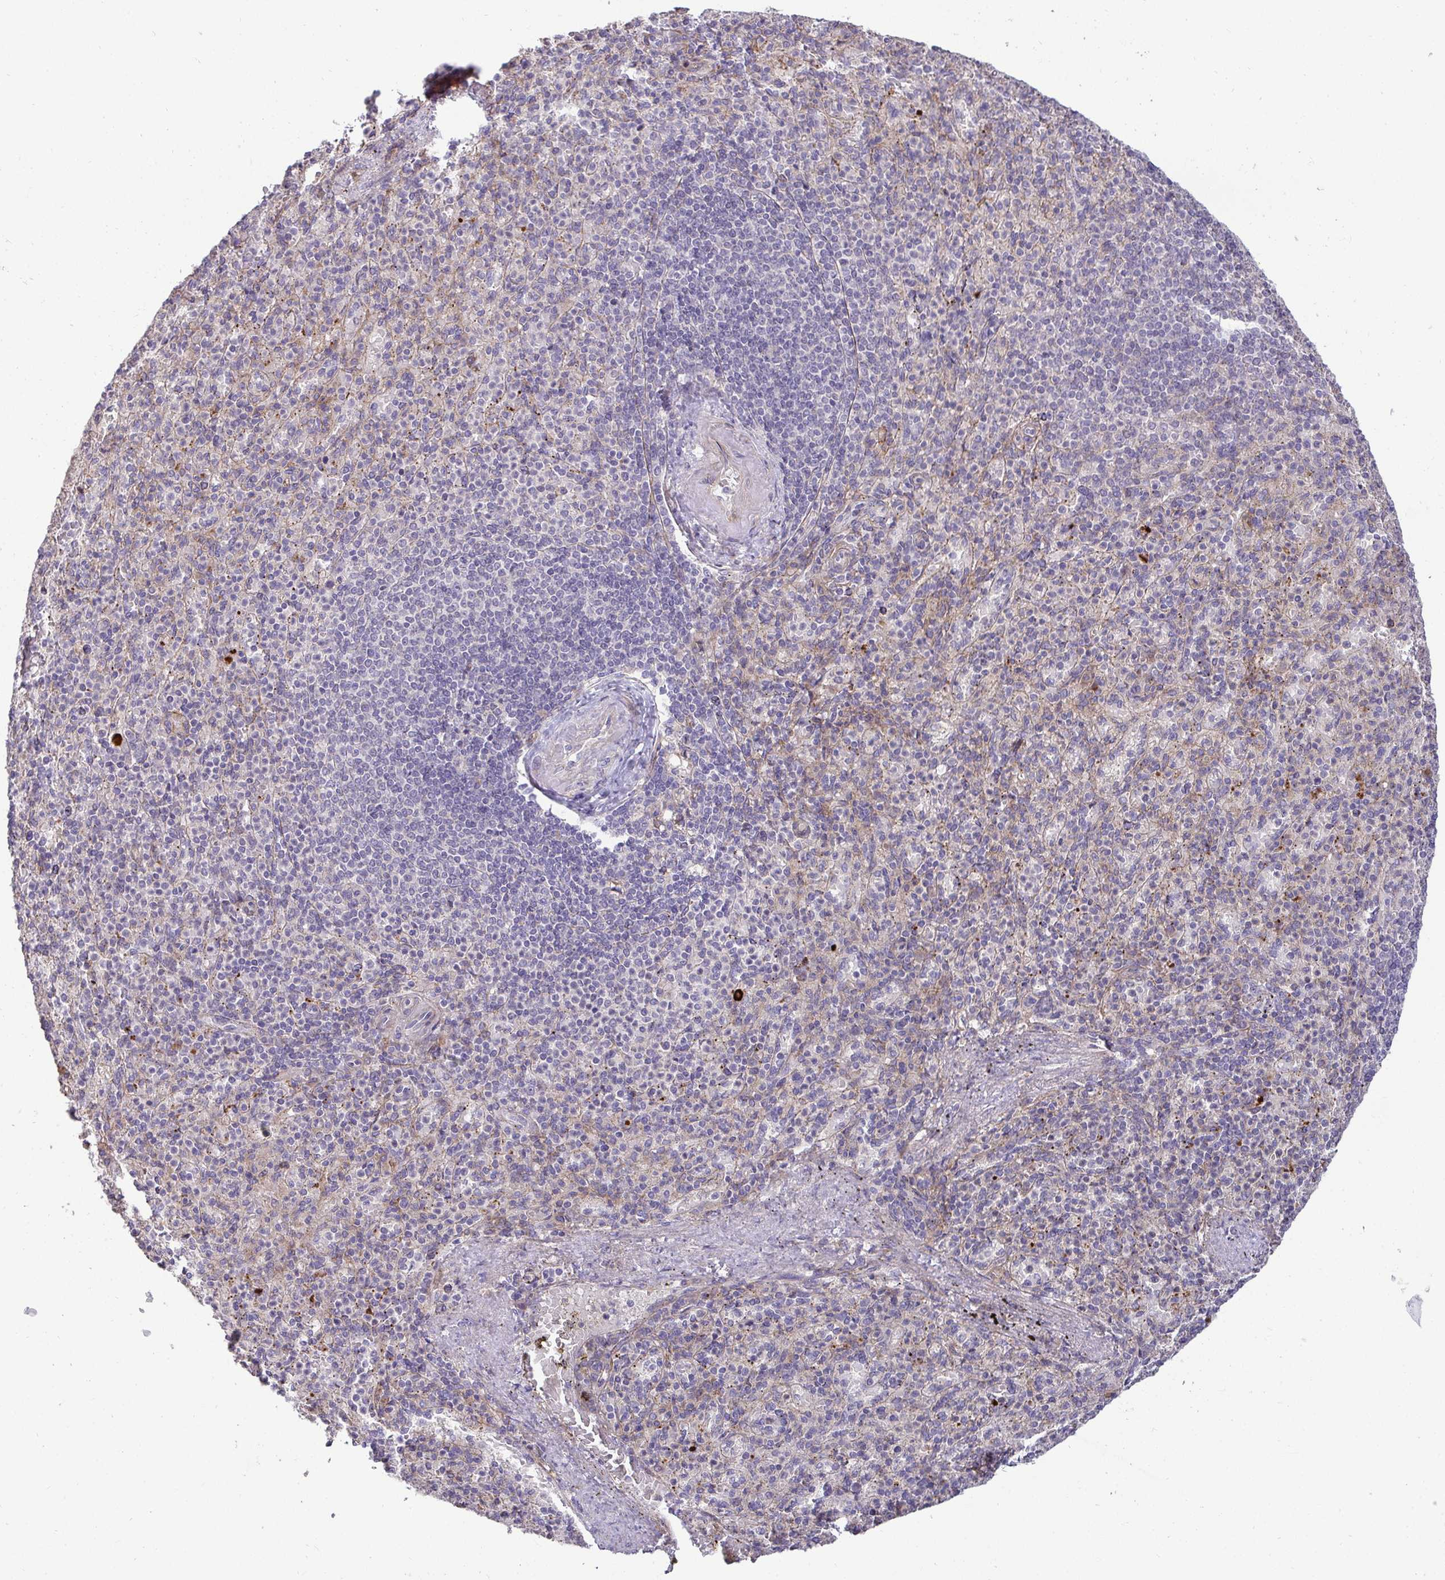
{"staining": {"intensity": "moderate", "quantity": "<25%", "location": "cytoplasmic/membranous"}, "tissue": "spleen", "cell_type": "Cells in red pulp", "image_type": "normal", "snomed": [{"axis": "morphology", "description": "Normal tissue, NOS"}, {"axis": "topography", "description": "Spleen"}], "caption": "An immunohistochemistry micrograph of normal tissue is shown. Protein staining in brown shows moderate cytoplasmic/membranous positivity in spleen within cells in red pulp.", "gene": "SH2D1B", "patient": {"sex": "female", "age": 74}}